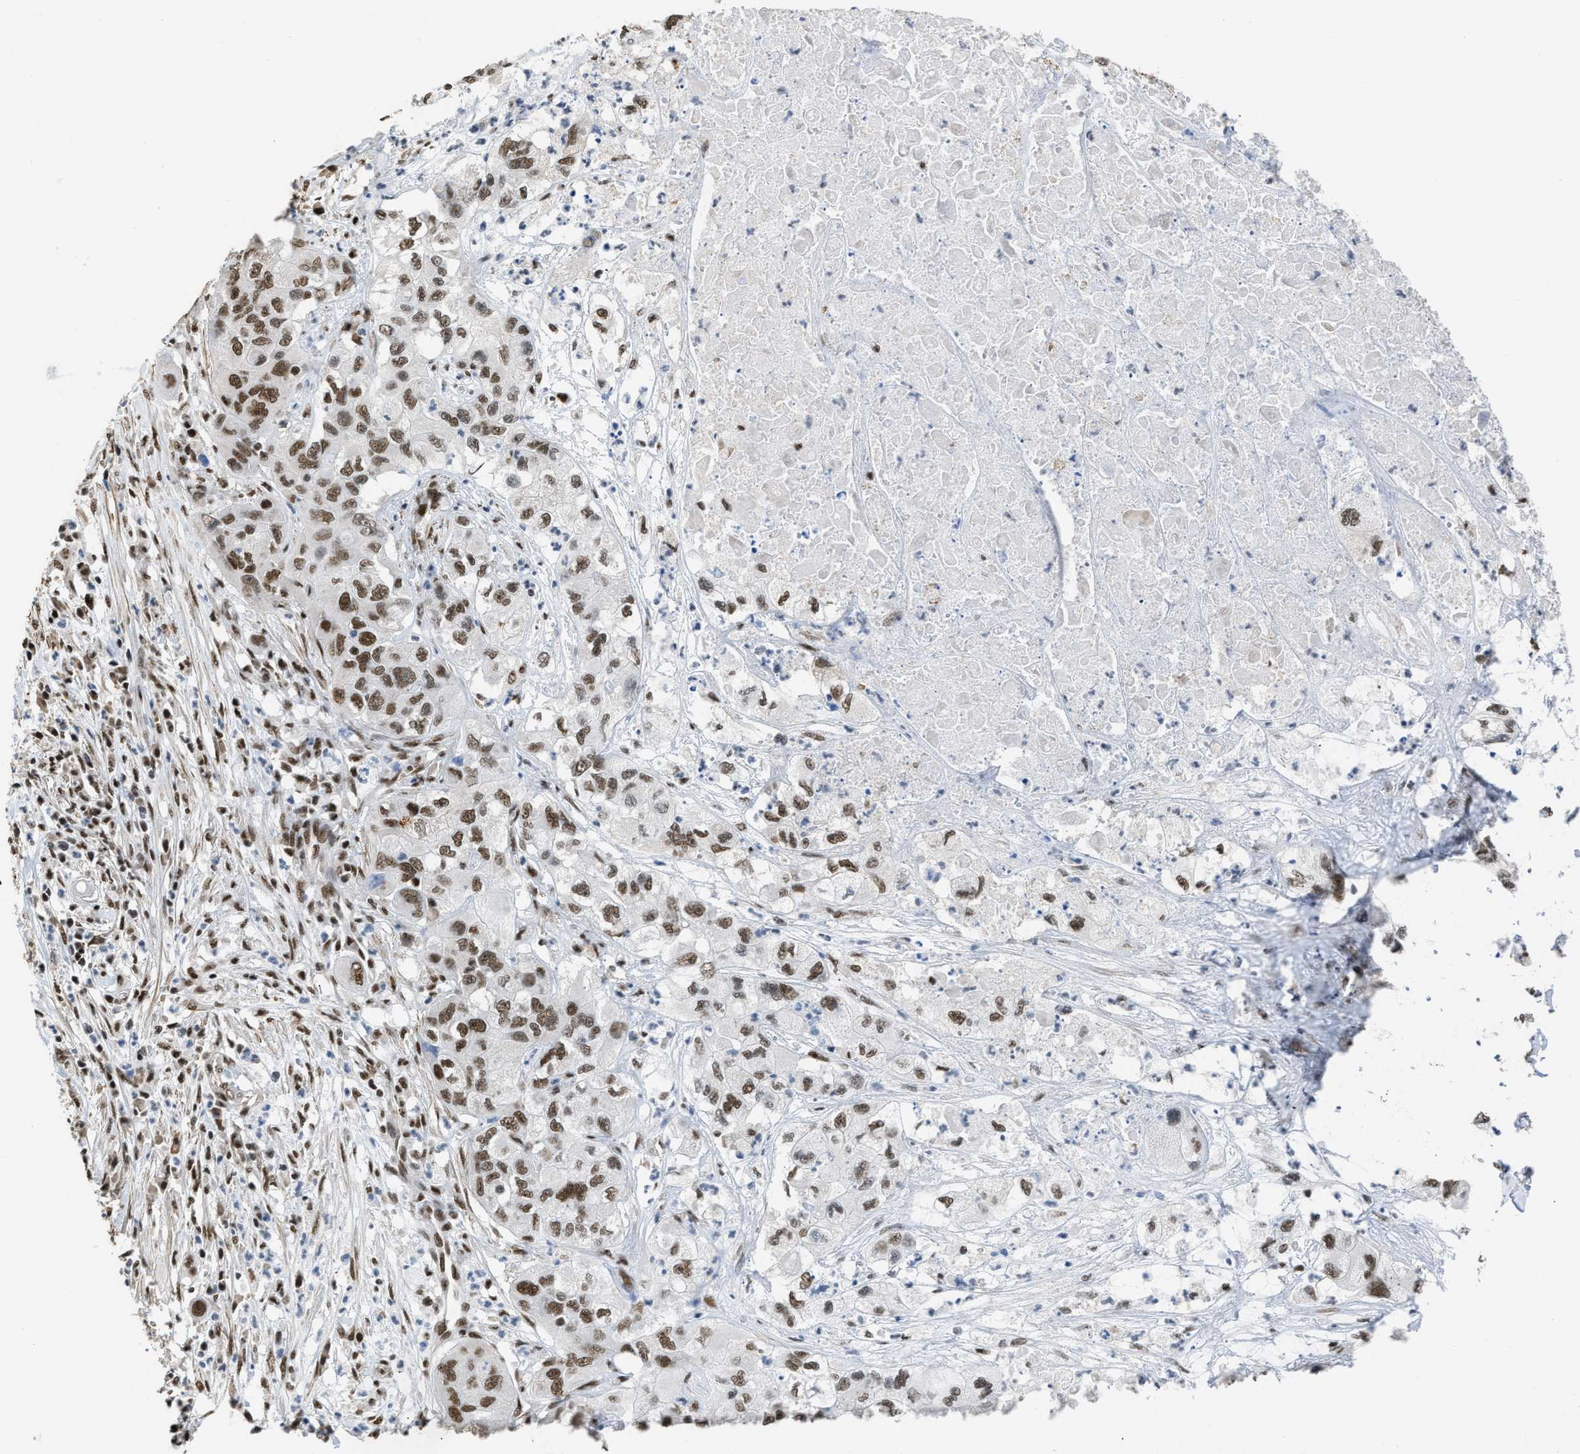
{"staining": {"intensity": "strong", "quantity": ">75%", "location": "nuclear"}, "tissue": "pancreatic cancer", "cell_type": "Tumor cells", "image_type": "cancer", "snomed": [{"axis": "morphology", "description": "Adenocarcinoma, NOS"}, {"axis": "topography", "description": "Pancreas"}], "caption": "Pancreatic cancer stained with a protein marker reveals strong staining in tumor cells.", "gene": "SCAF4", "patient": {"sex": "female", "age": 78}}